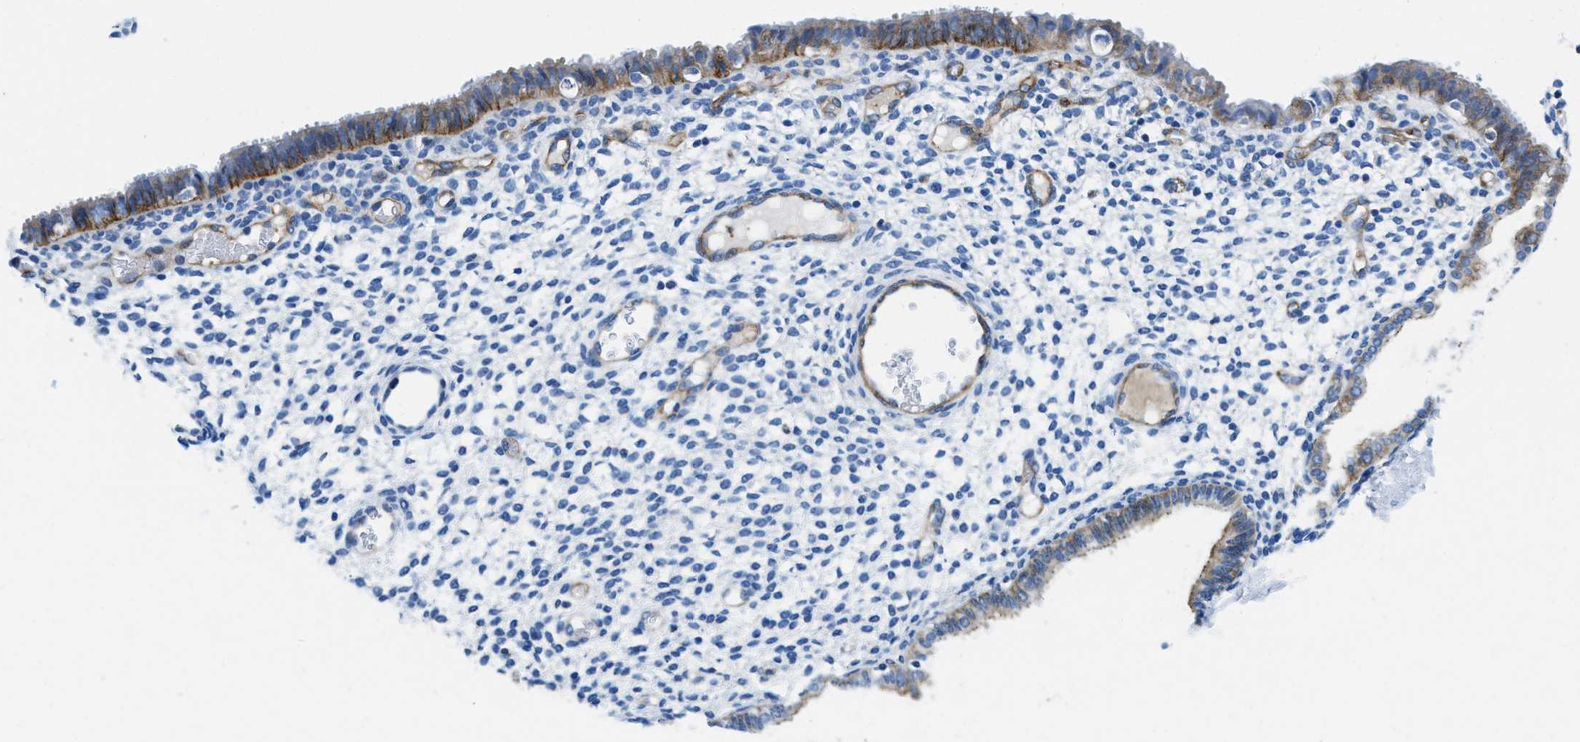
{"staining": {"intensity": "weak", "quantity": "<25%", "location": "cytoplasmic/membranous"}, "tissue": "endometrium", "cell_type": "Cells in endometrial stroma", "image_type": "normal", "snomed": [{"axis": "morphology", "description": "Normal tissue, NOS"}, {"axis": "topography", "description": "Endometrium"}], "caption": "IHC of normal endometrium shows no staining in cells in endometrial stroma.", "gene": "CUTA", "patient": {"sex": "female", "age": 61}}